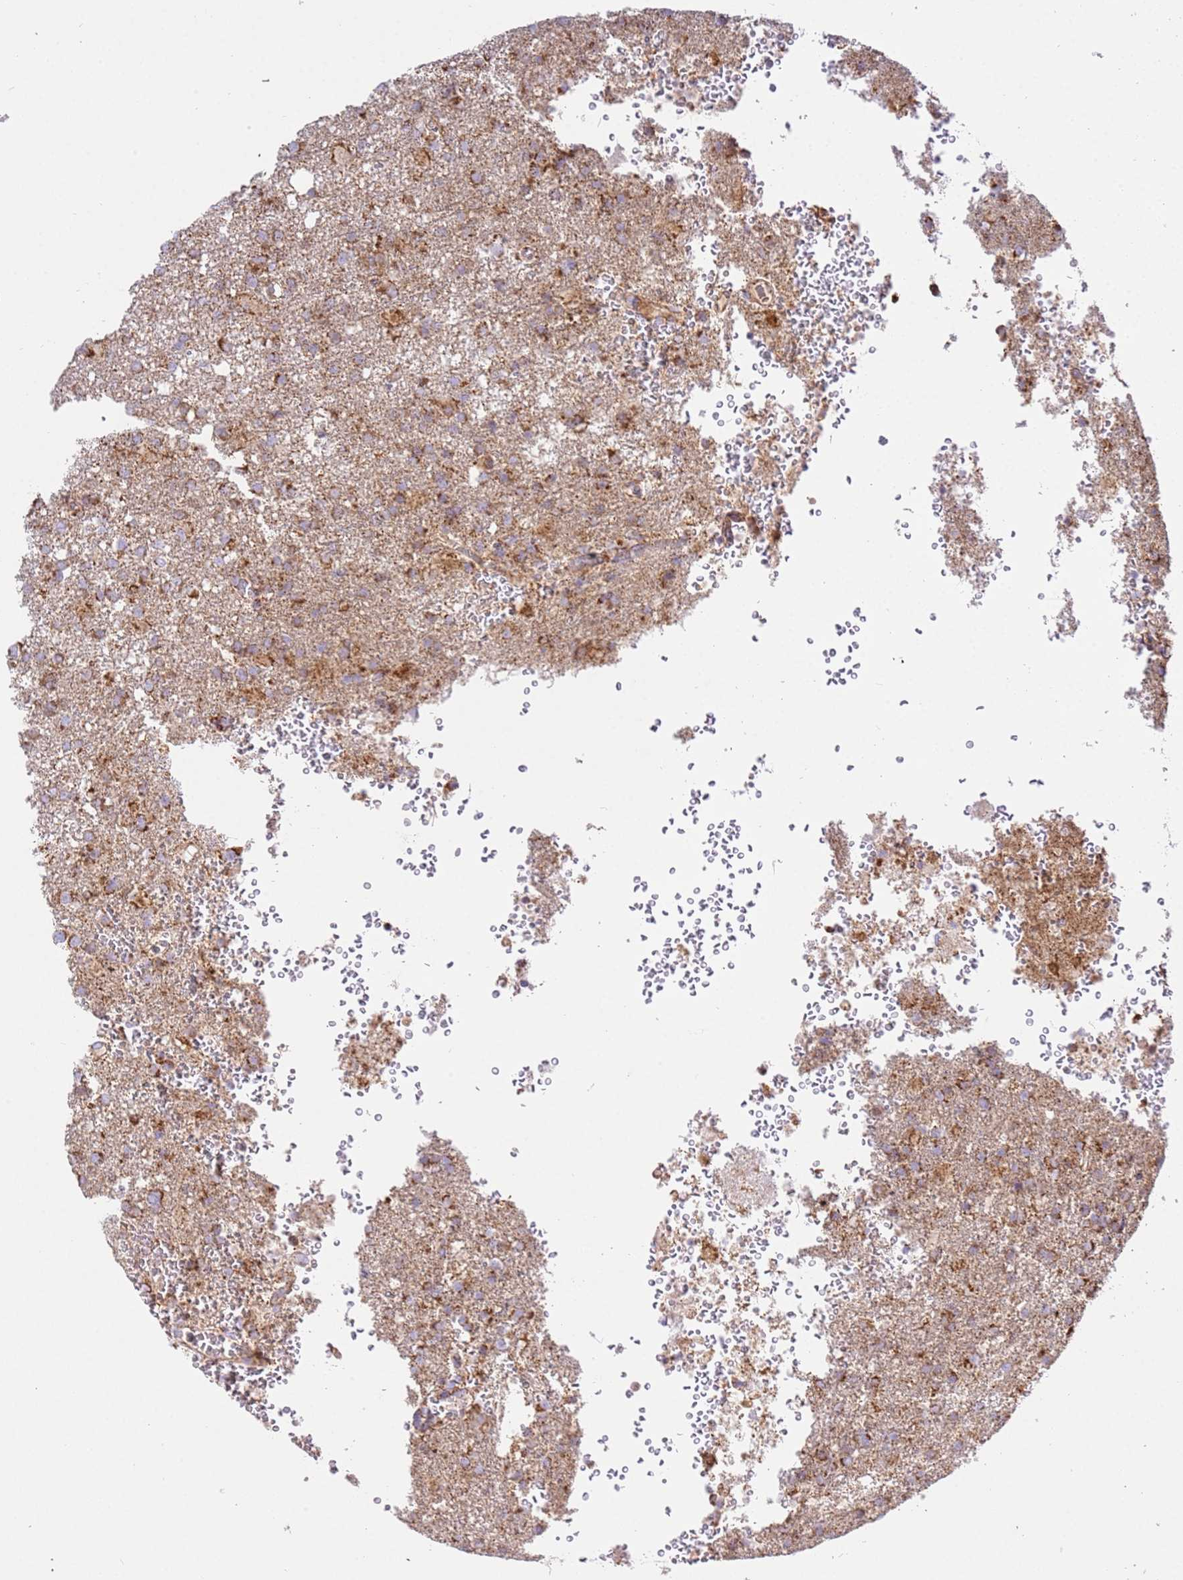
{"staining": {"intensity": "strong", "quantity": ">75%", "location": "cytoplasmic/membranous"}, "tissue": "glioma", "cell_type": "Tumor cells", "image_type": "cancer", "snomed": [{"axis": "morphology", "description": "Glioma, malignant, High grade"}, {"axis": "topography", "description": "Brain"}], "caption": "Malignant high-grade glioma stained with a protein marker exhibits strong staining in tumor cells.", "gene": "ZBTB39", "patient": {"sex": "female", "age": 74}}